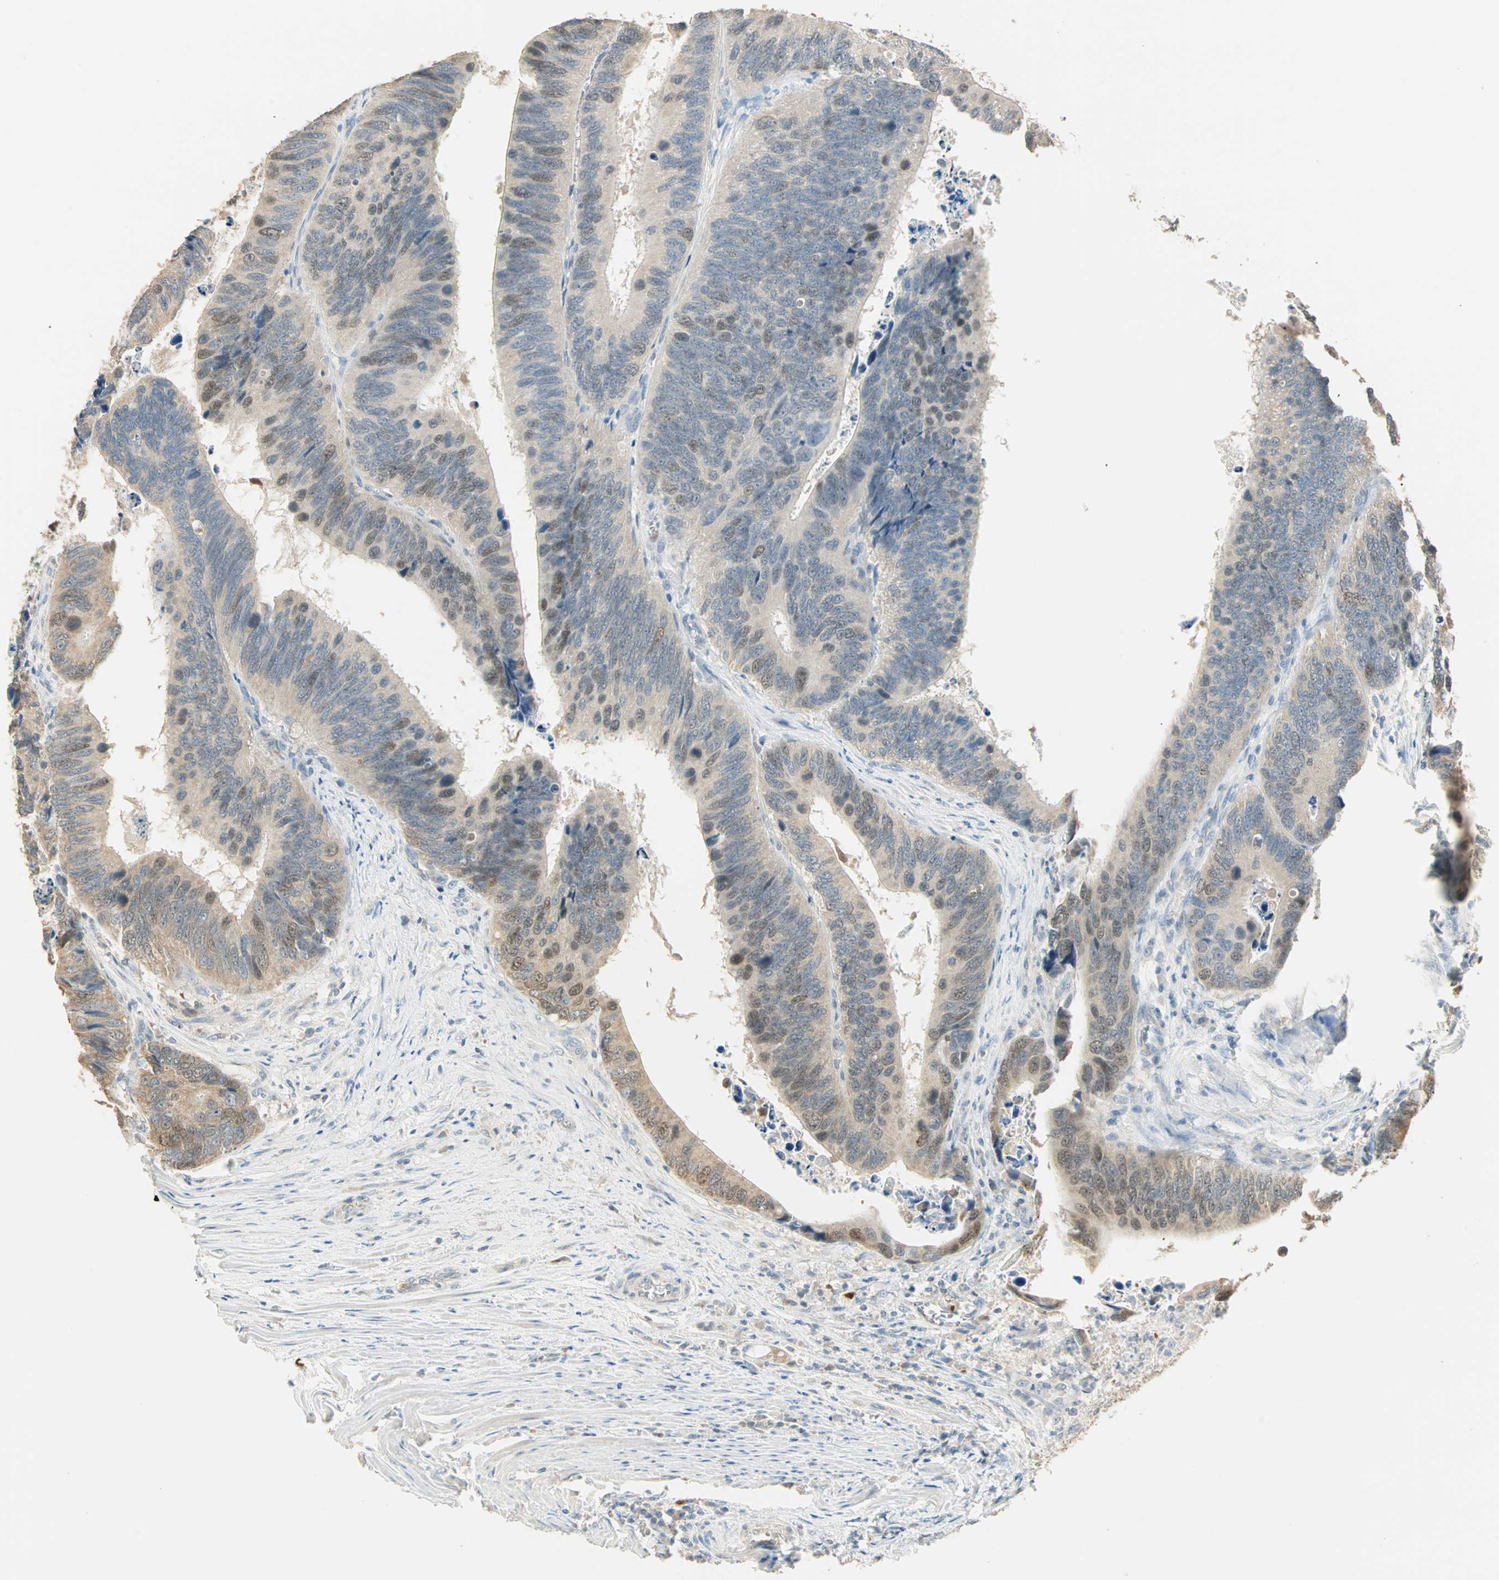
{"staining": {"intensity": "weak", "quantity": "25%-75%", "location": "cytoplasmic/membranous,nuclear"}, "tissue": "colorectal cancer", "cell_type": "Tumor cells", "image_type": "cancer", "snomed": [{"axis": "morphology", "description": "Adenocarcinoma, NOS"}, {"axis": "topography", "description": "Colon"}], "caption": "IHC (DAB (3,3'-diaminobenzidine)) staining of colorectal adenocarcinoma exhibits weak cytoplasmic/membranous and nuclear protein positivity in approximately 25%-75% of tumor cells. (Stains: DAB (3,3'-diaminobenzidine) in brown, nuclei in blue, Microscopy: brightfield microscopy at high magnification).", "gene": "RAD18", "patient": {"sex": "male", "age": 72}}